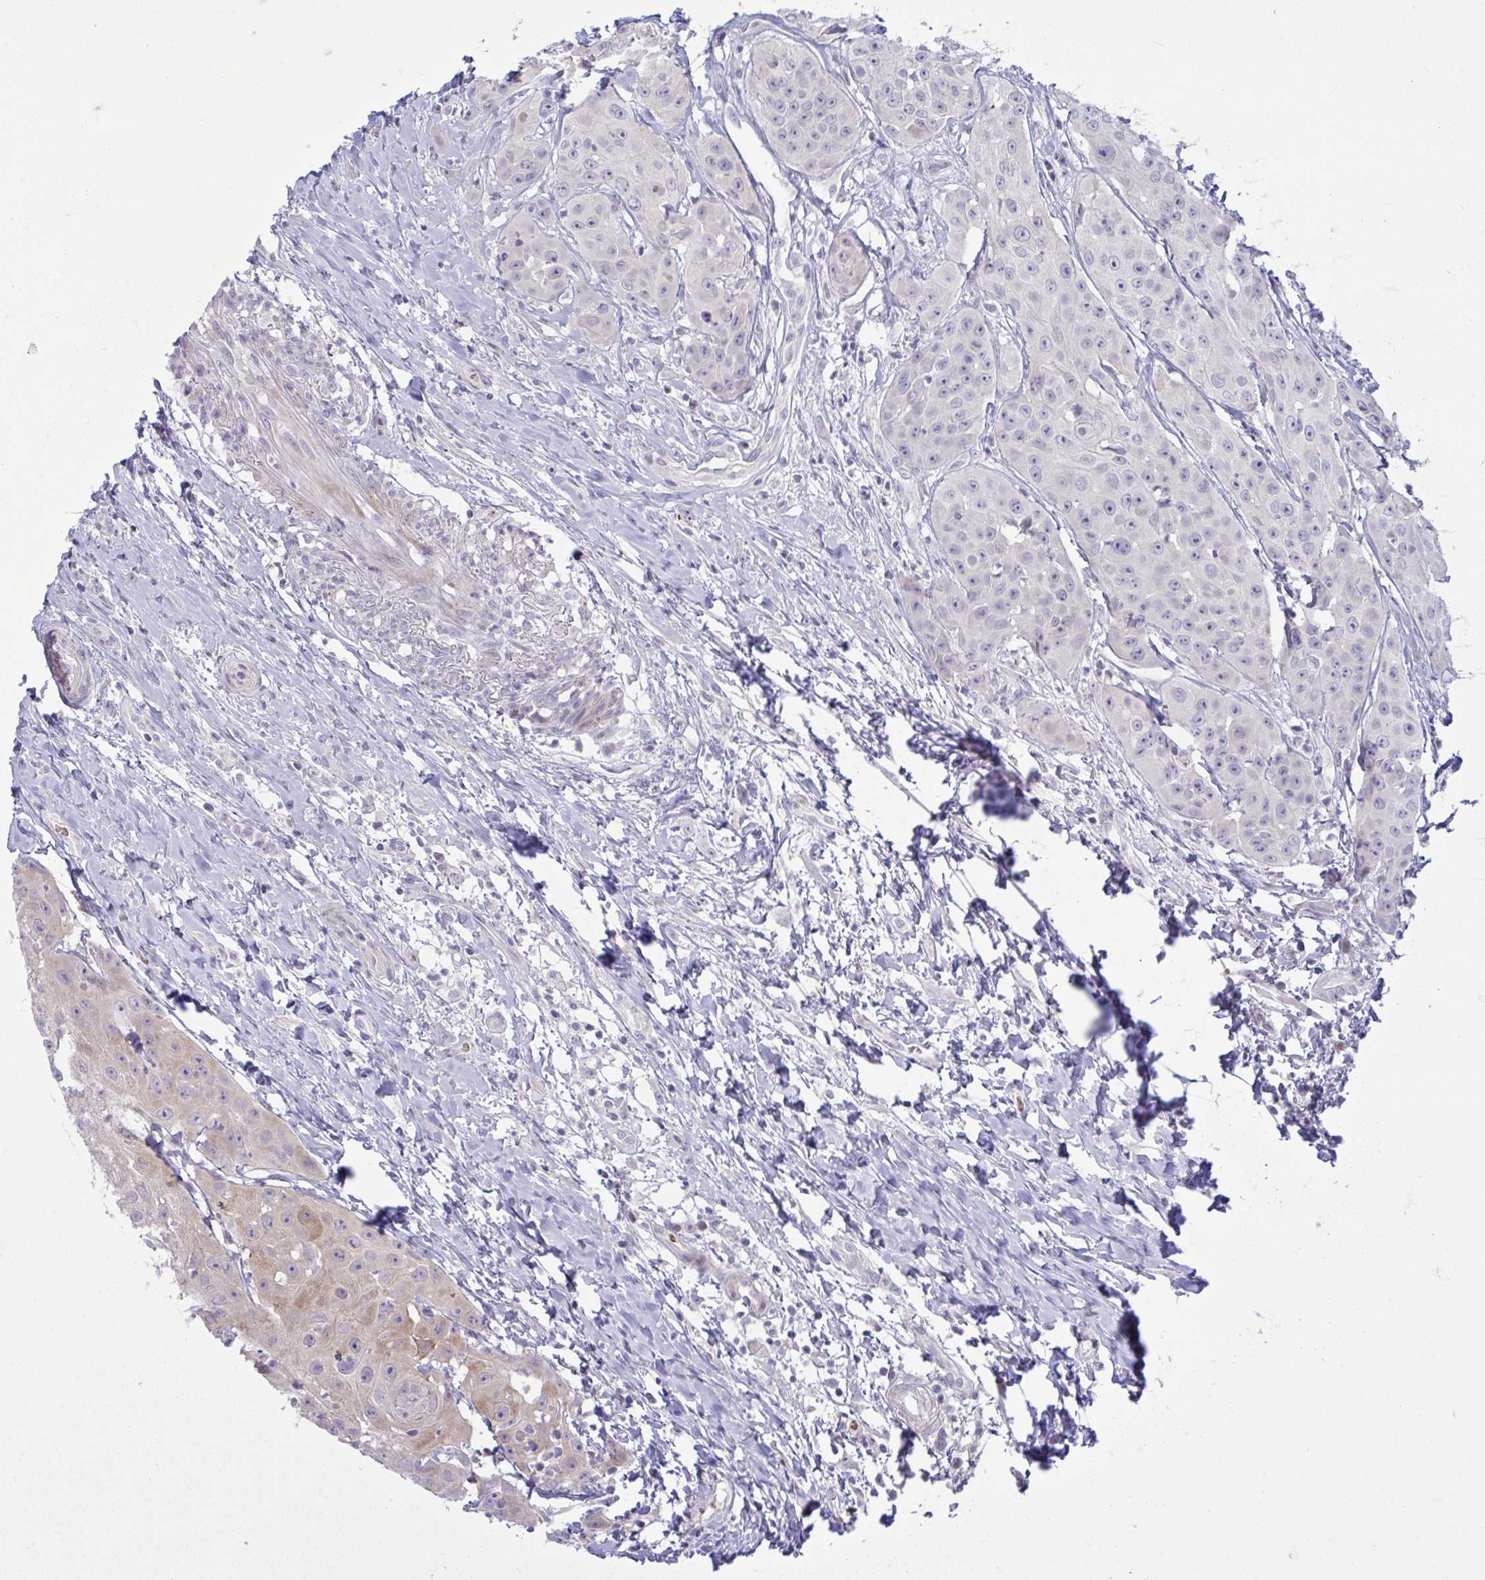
{"staining": {"intensity": "weak", "quantity": "<25%", "location": "cytoplasmic/membranous"}, "tissue": "head and neck cancer", "cell_type": "Tumor cells", "image_type": "cancer", "snomed": [{"axis": "morphology", "description": "Squamous cell carcinoma, NOS"}, {"axis": "topography", "description": "Head-Neck"}], "caption": "Human squamous cell carcinoma (head and neck) stained for a protein using immunohistochemistry (IHC) reveals no staining in tumor cells.", "gene": "VWC2", "patient": {"sex": "male", "age": 83}}